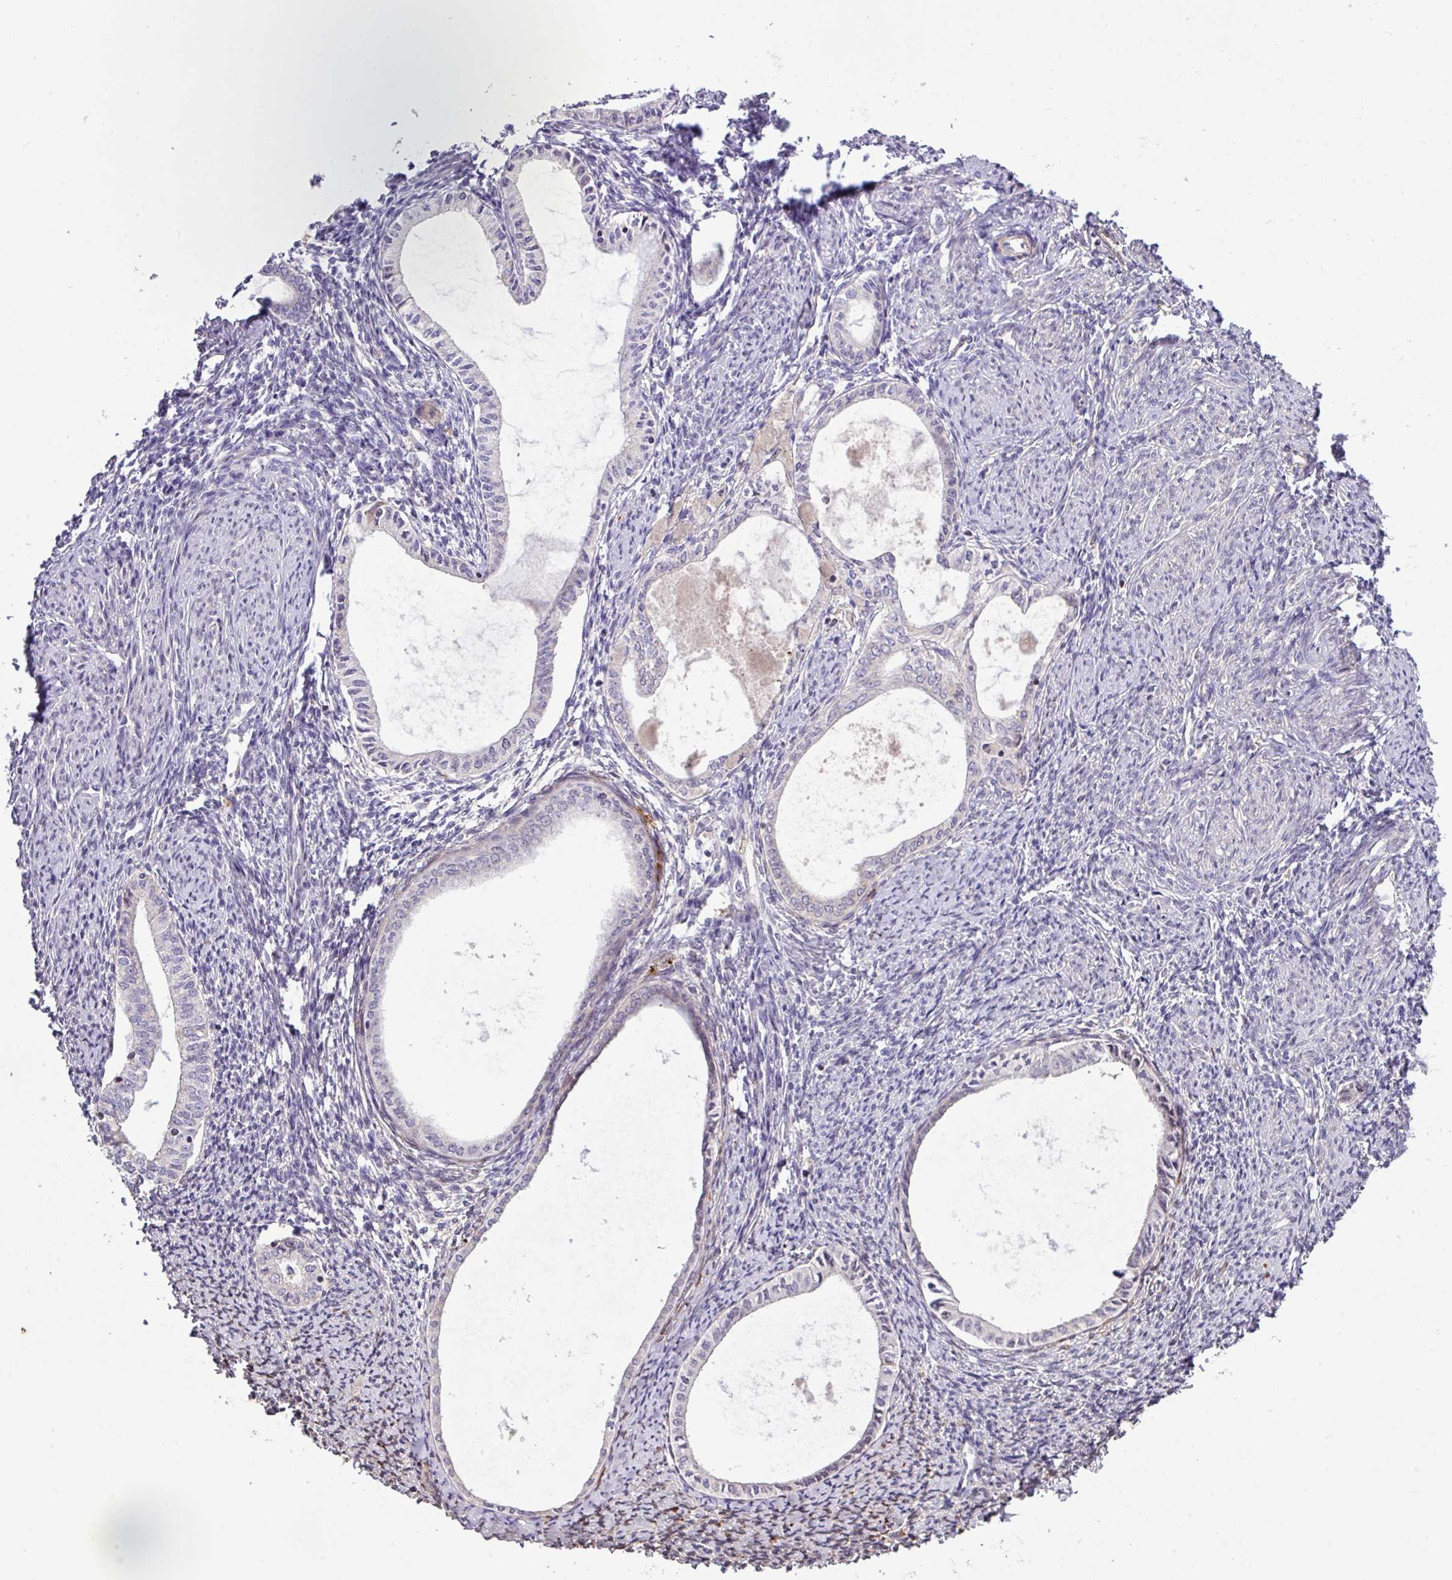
{"staining": {"intensity": "weak", "quantity": "25%-75%", "location": "cytoplasmic/membranous"}, "tissue": "endometrium", "cell_type": "Cells in endometrial stroma", "image_type": "normal", "snomed": [{"axis": "morphology", "description": "Normal tissue, NOS"}, {"axis": "topography", "description": "Endometrium"}], "caption": "Protein expression analysis of unremarkable human endometrium reveals weak cytoplasmic/membranous expression in approximately 25%-75% of cells in endometrial stroma.", "gene": "ARHGEF25", "patient": {"sex": "female", "age": 63}}